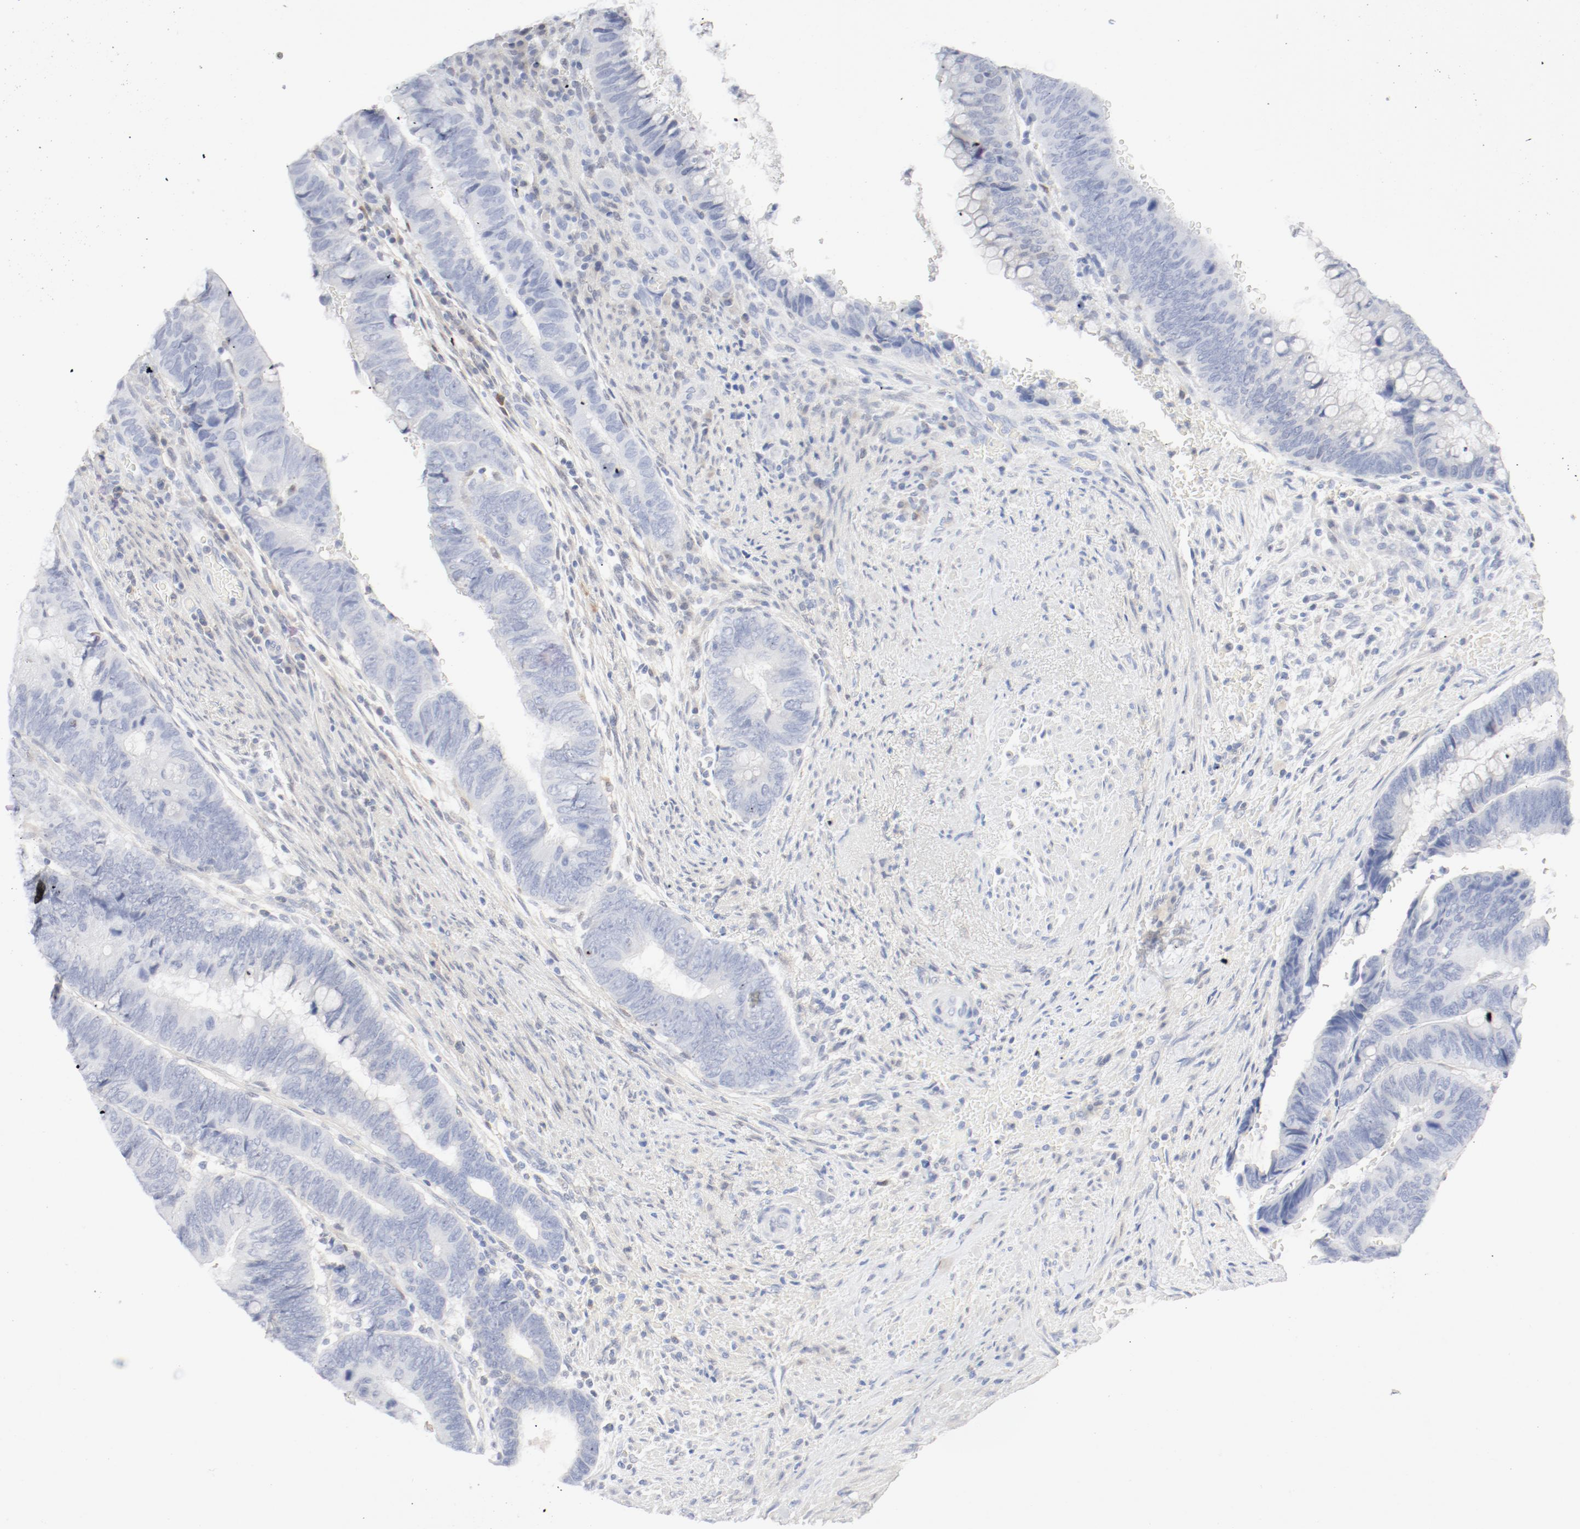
{"staining": {"intensity": "negative", "quantity": "none", "location": "none"}, "tissue": "colorectal cancer", "cell_type": "Tumor cells", "image_type": "cancer", "snomed": [{"axis": "morphology", "description": "Normal tissue, NOS"}, {"axis": "morphology", "description": "Adenocarcinoma, NOS"}, {"axis": "topography", "description": "Rectum"}], "caption": "The histopathology image exhibits no staining of tumor cells in adenocarcinoma (colorectal).", "gene": "PGM1", "patient": {"sex": "male", "age": 92}}